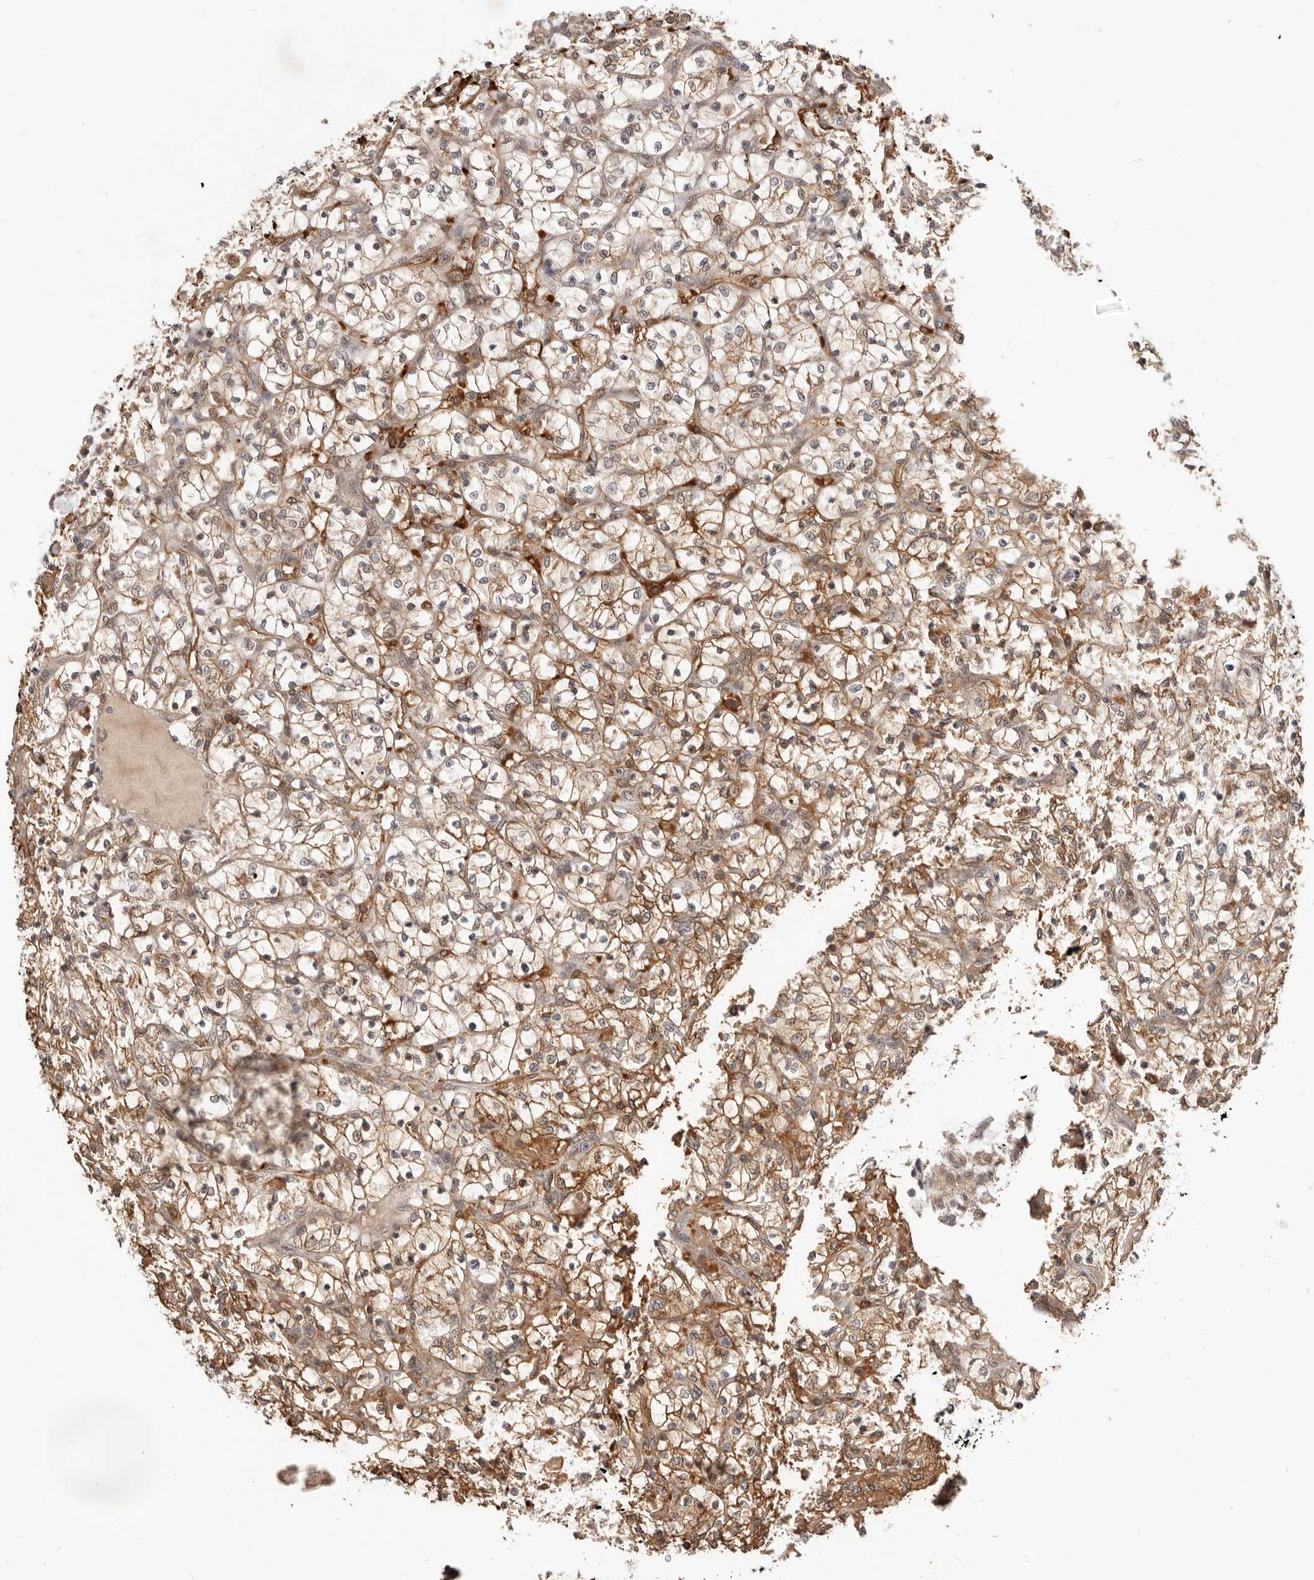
{"staining": {"intensity": "moderate", "quantity": ">75%", "location": "cytoplasmic/membranous"}, "tissue": "renal cancer", "cell_type": "Tumor cells", "image_type": "cancer", "snomed": [{"axis": "morphology", "description": "Adenocarcinoma, NOS"}, {"axis": "topography", "description": "Kidney"}], "caption": "Immunohistochemical staining of human renal cancer demonstrates moderate cytoplasmic/membranous protein expression in approximately >75% of tumor cells.", "gene": "NCOA3", "patient": {"sex": "female", "age": 69}}